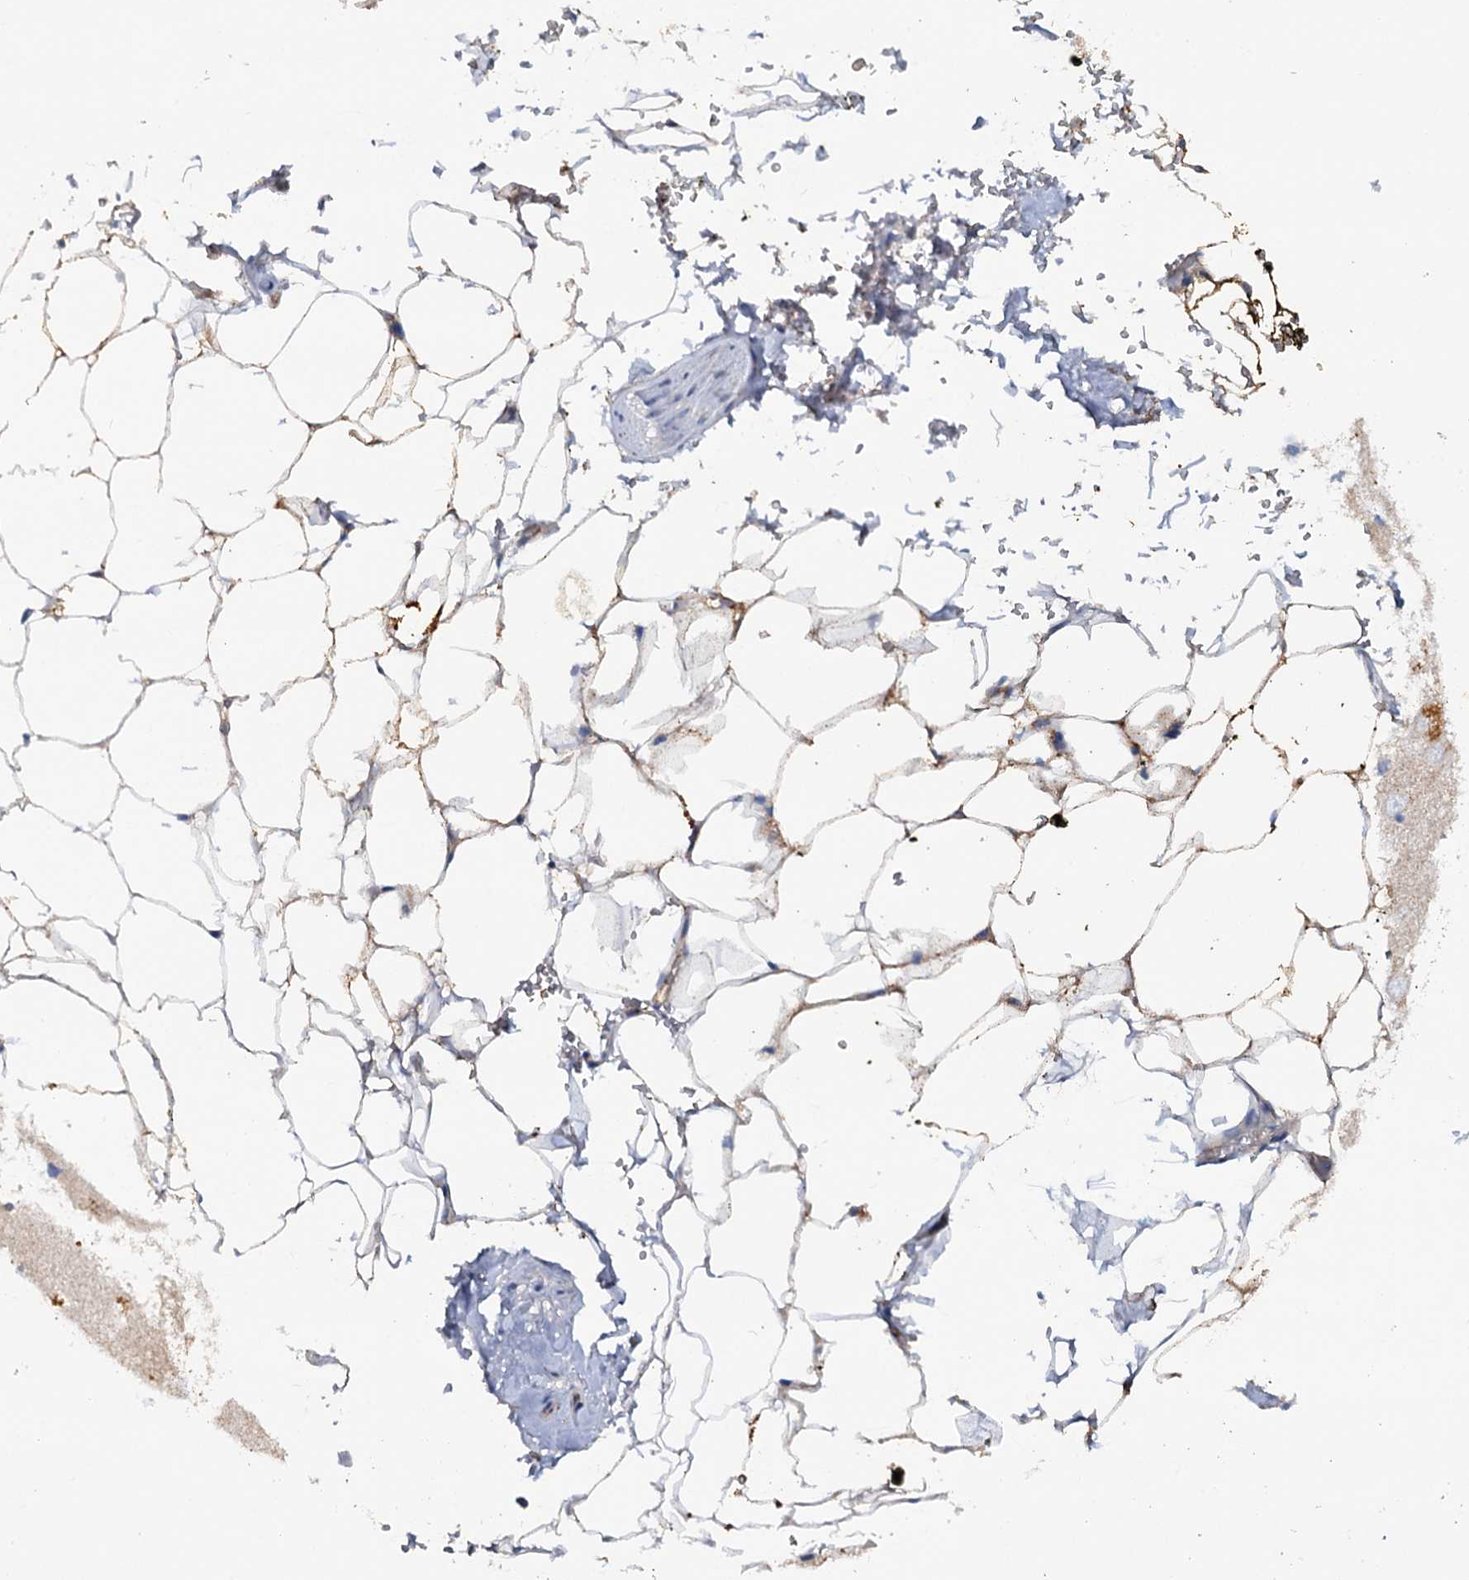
{"staining": {"intensity": "moderate", "quantity": ">75%", "location": "cytoplasmic/membranous"}, "tissue": "adipose tissue", "cell_type": "Adipocytes", "image_type": "normal", "snomed": [{"axis": "morphology", "description": "Normal tissue, NOS"}, {"axis": "morphology", "description": "Adenocarcinoma, Low grade"}, {"axis": "topography", "description": "Prostate"}, {"axis": "topography", "description": "Peripheral nerve tissue"}], "caption": "Adipose tissue stained for a protein displays moderate cytoplasmic/membranous positivity in adipocytes.", "gene": "IL17RD", "patient": {"sex": "male", "age": 63}}